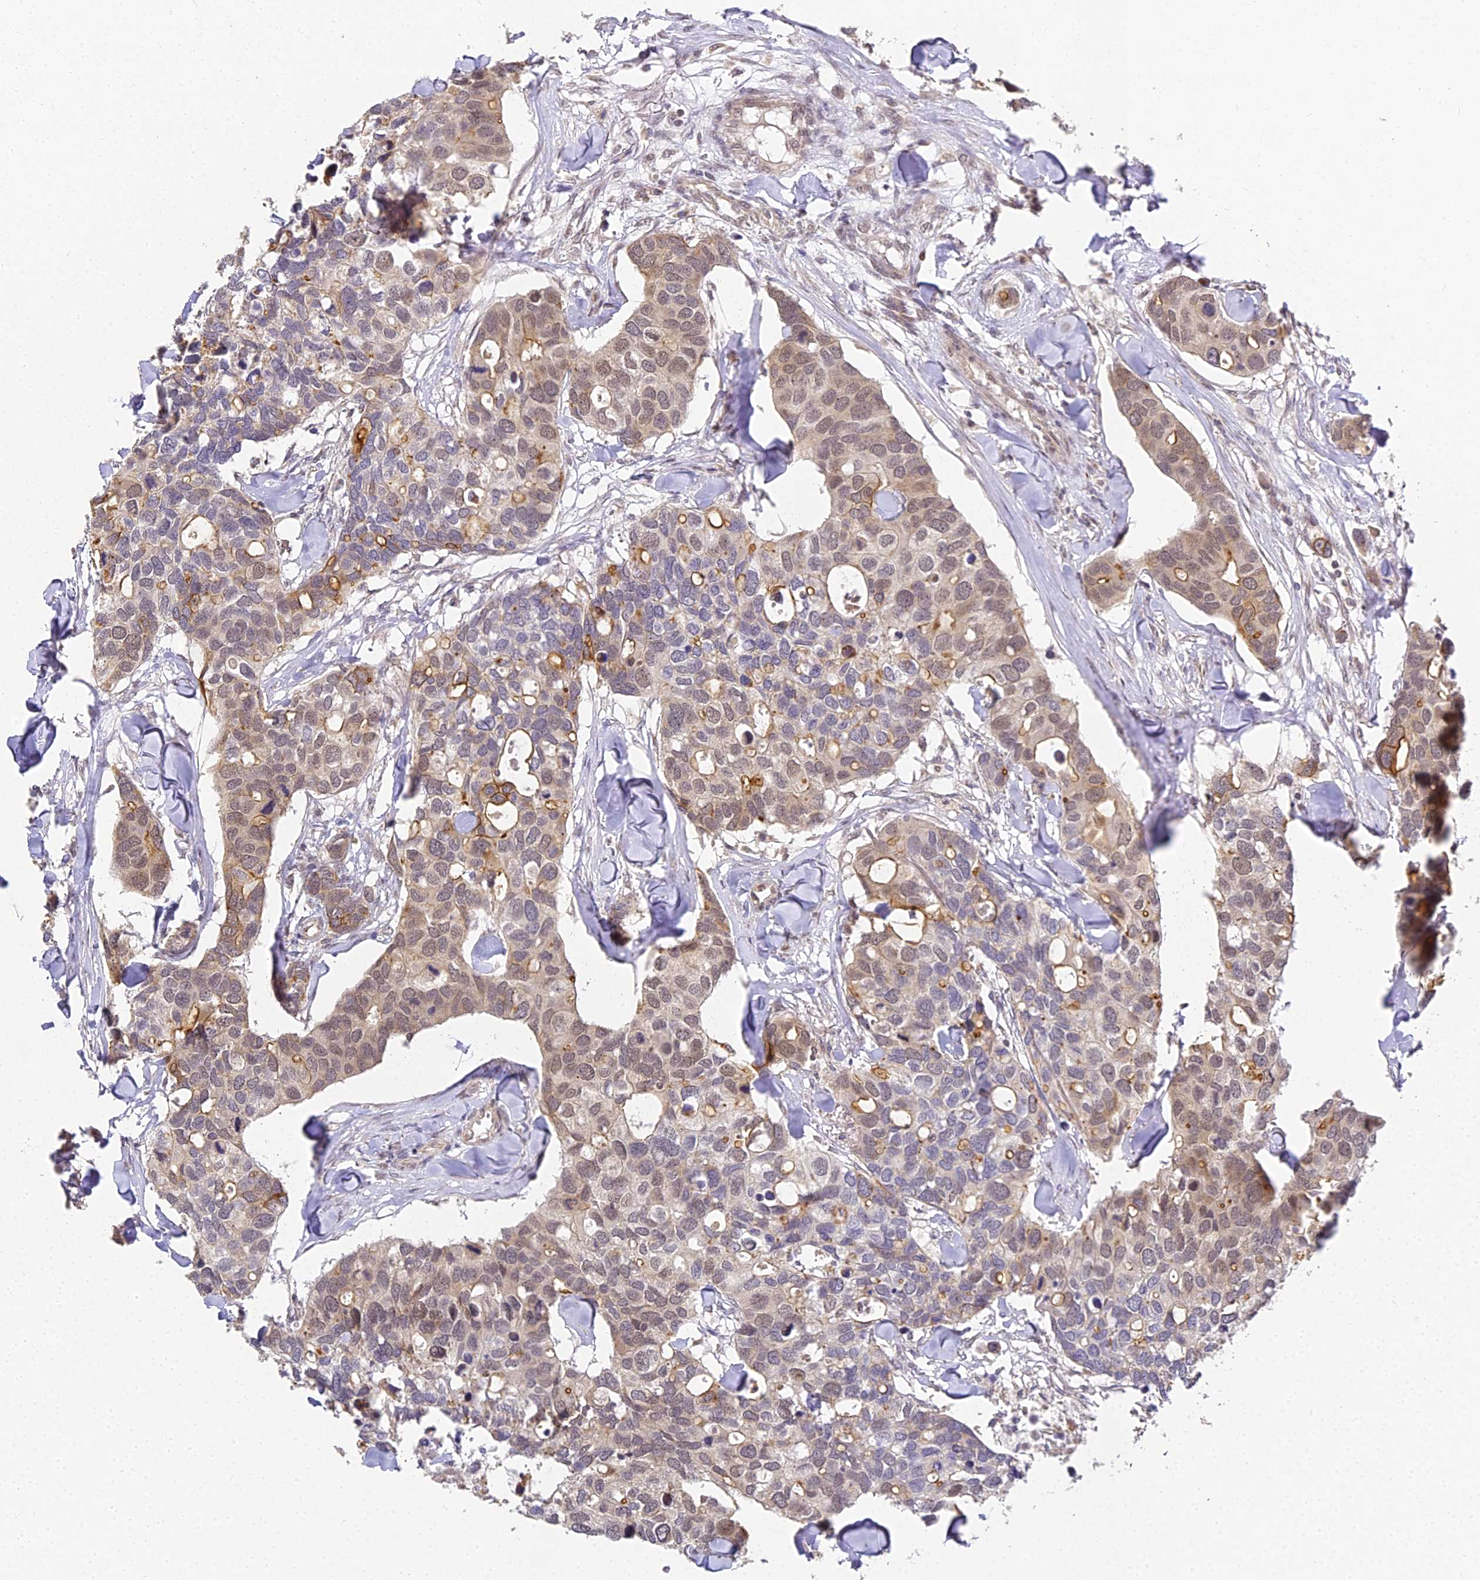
{"staining": {"intensity": "moderate", "quantity": ">75%", "location": "cytoplasmic/membranous,nuclear"}, "tissue": "breast cancer", "cell_type": "Tumor cells", "image_type": "cancer", "snomed": [{"axis": "morphology", "description": "Duct carcinoma"}, {"axis": "topography", "description": "Breast"}], "caption": "Invasive ductal carcinoma (breast) stained with a brown dye reveals moderate cytoplasmic/membranous and nuclear positive positivity in approximately >75% of tumor cells.", "gene": "DNAAF10", "patient": {"sex": "female", "age": 83}}